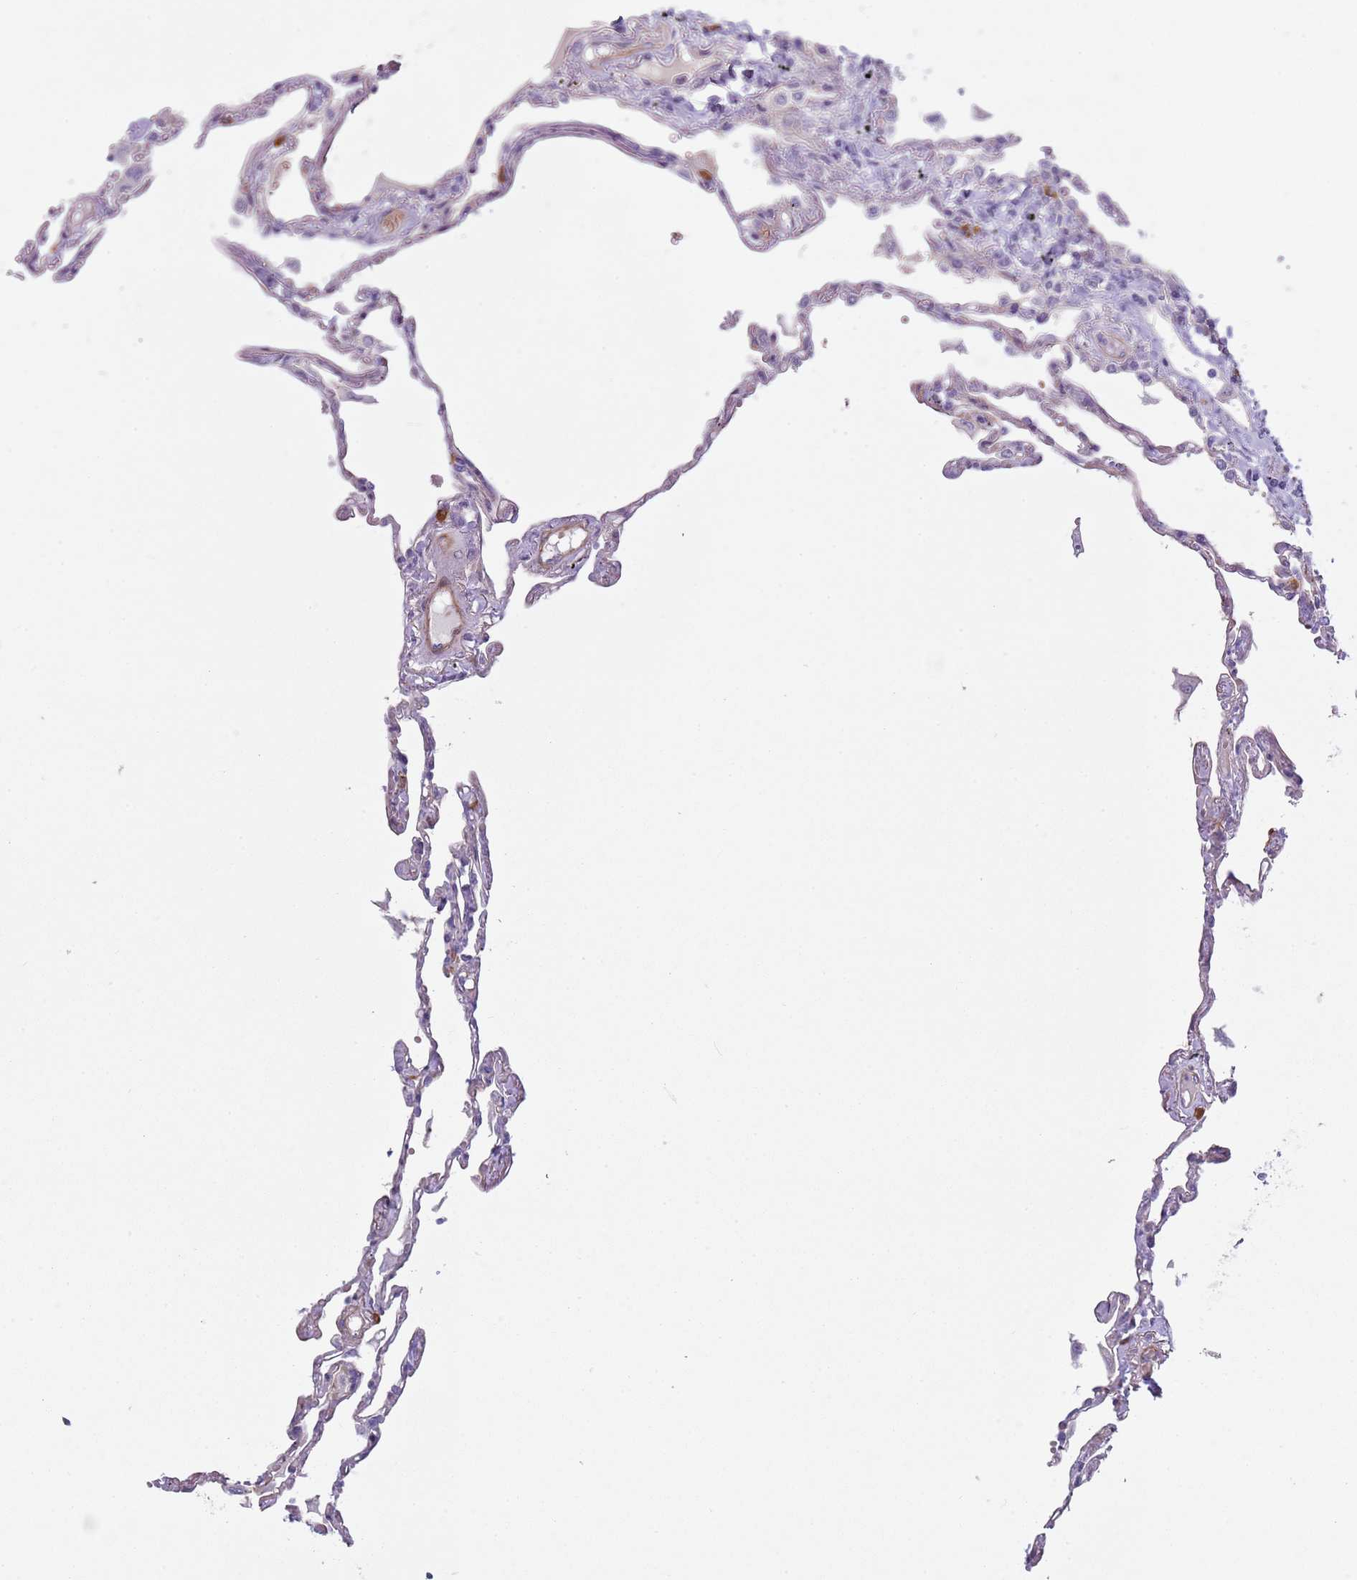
{"staining": {"intensity": "negative", "quantity": "none", "location": "none"}, "tissue": "lung", "cell_type": "Alveolar cells", "image_type": "normal", "snomed": [{"axis": "morphology", "description": "Normal tissue, NOS"}, {"axis": "topography", "description": "Lung"}], "caption": "DAB immunohistochemical staining of benign lung displays no significant expression in alveolar cells.", "gene": "TINAGL1", "patient": {"sex": "female", "age": 67}}